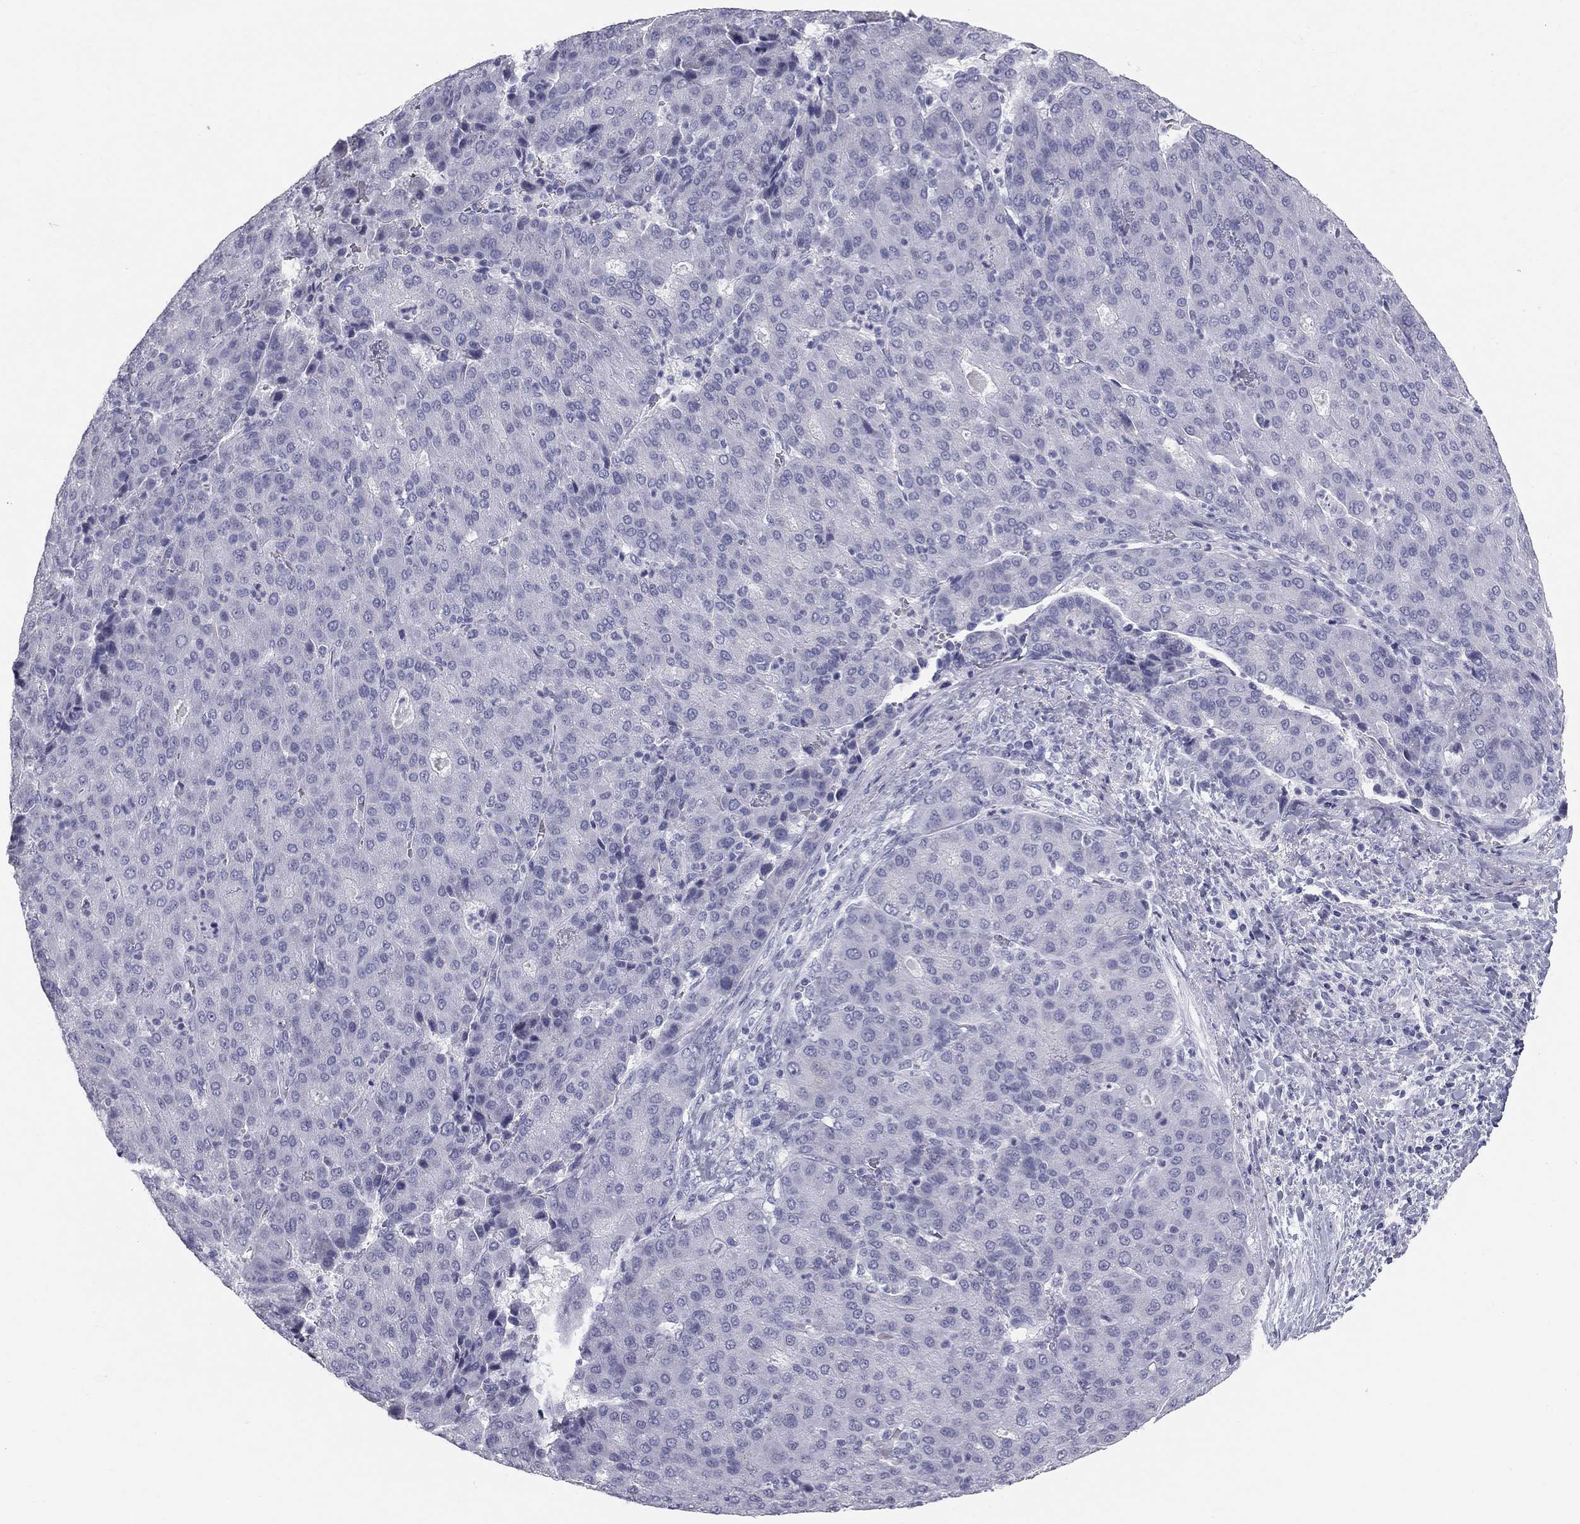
{"staining": {"intensity": "negative", "quantity": "none", "location": "none"}, "tissue": "liver cancer", "cell_type": "Tumor cells", "image_type": "cancer", "snomed": [{"axis": "morphology", "description": "Carcinoma, Hepatocellular, NOS"}, {"axis": "topography", "description": "Liver"}], "caption": "Protein analysis of liver hepatocellular carcinoma displays no significant expression in tumor cells. (Immunohistochemistry, brightfield microscopy, high magnification).", "gene": "SULT2B1", "patient": {"sex": "male", "age": 65}}